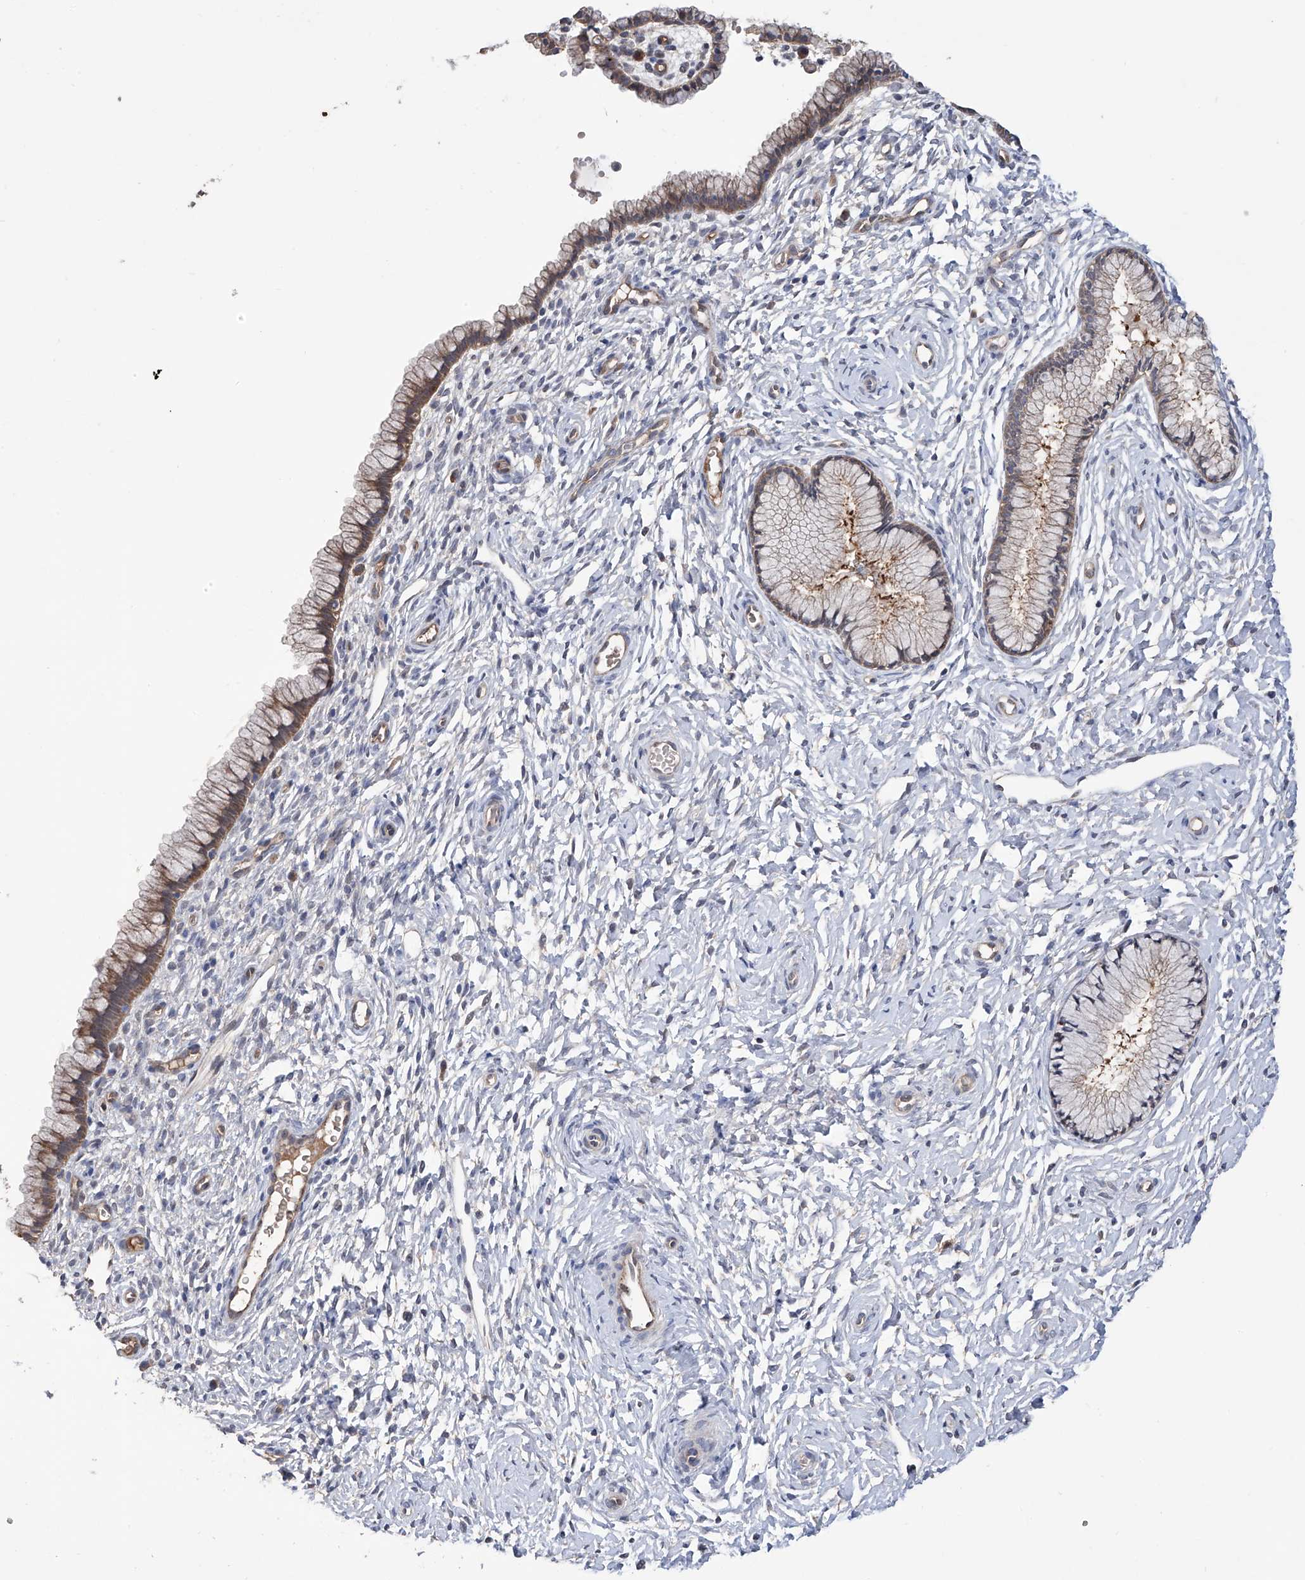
{"staining": {"intensity": "moderate", "quantity": "25%-75%", "location": "cytoplasmic/membranous"}, "tissue": "cervix", "cell_type": "Glandular cells", "image_type": "normal", "snomed": [{"axis": "morphology", "description": "Normal tissue, NOS"}, {"axis": "topography", "description": "Cervix"}], "caption": "Immunohistochemical staining of unremarkable cervix displays medium levels of moderate cytoplasmic/membranous staining in about 25%-75% of glandular cells.", "gene": "NUDT17", "patient": {"sex": "female", "age": 33}}